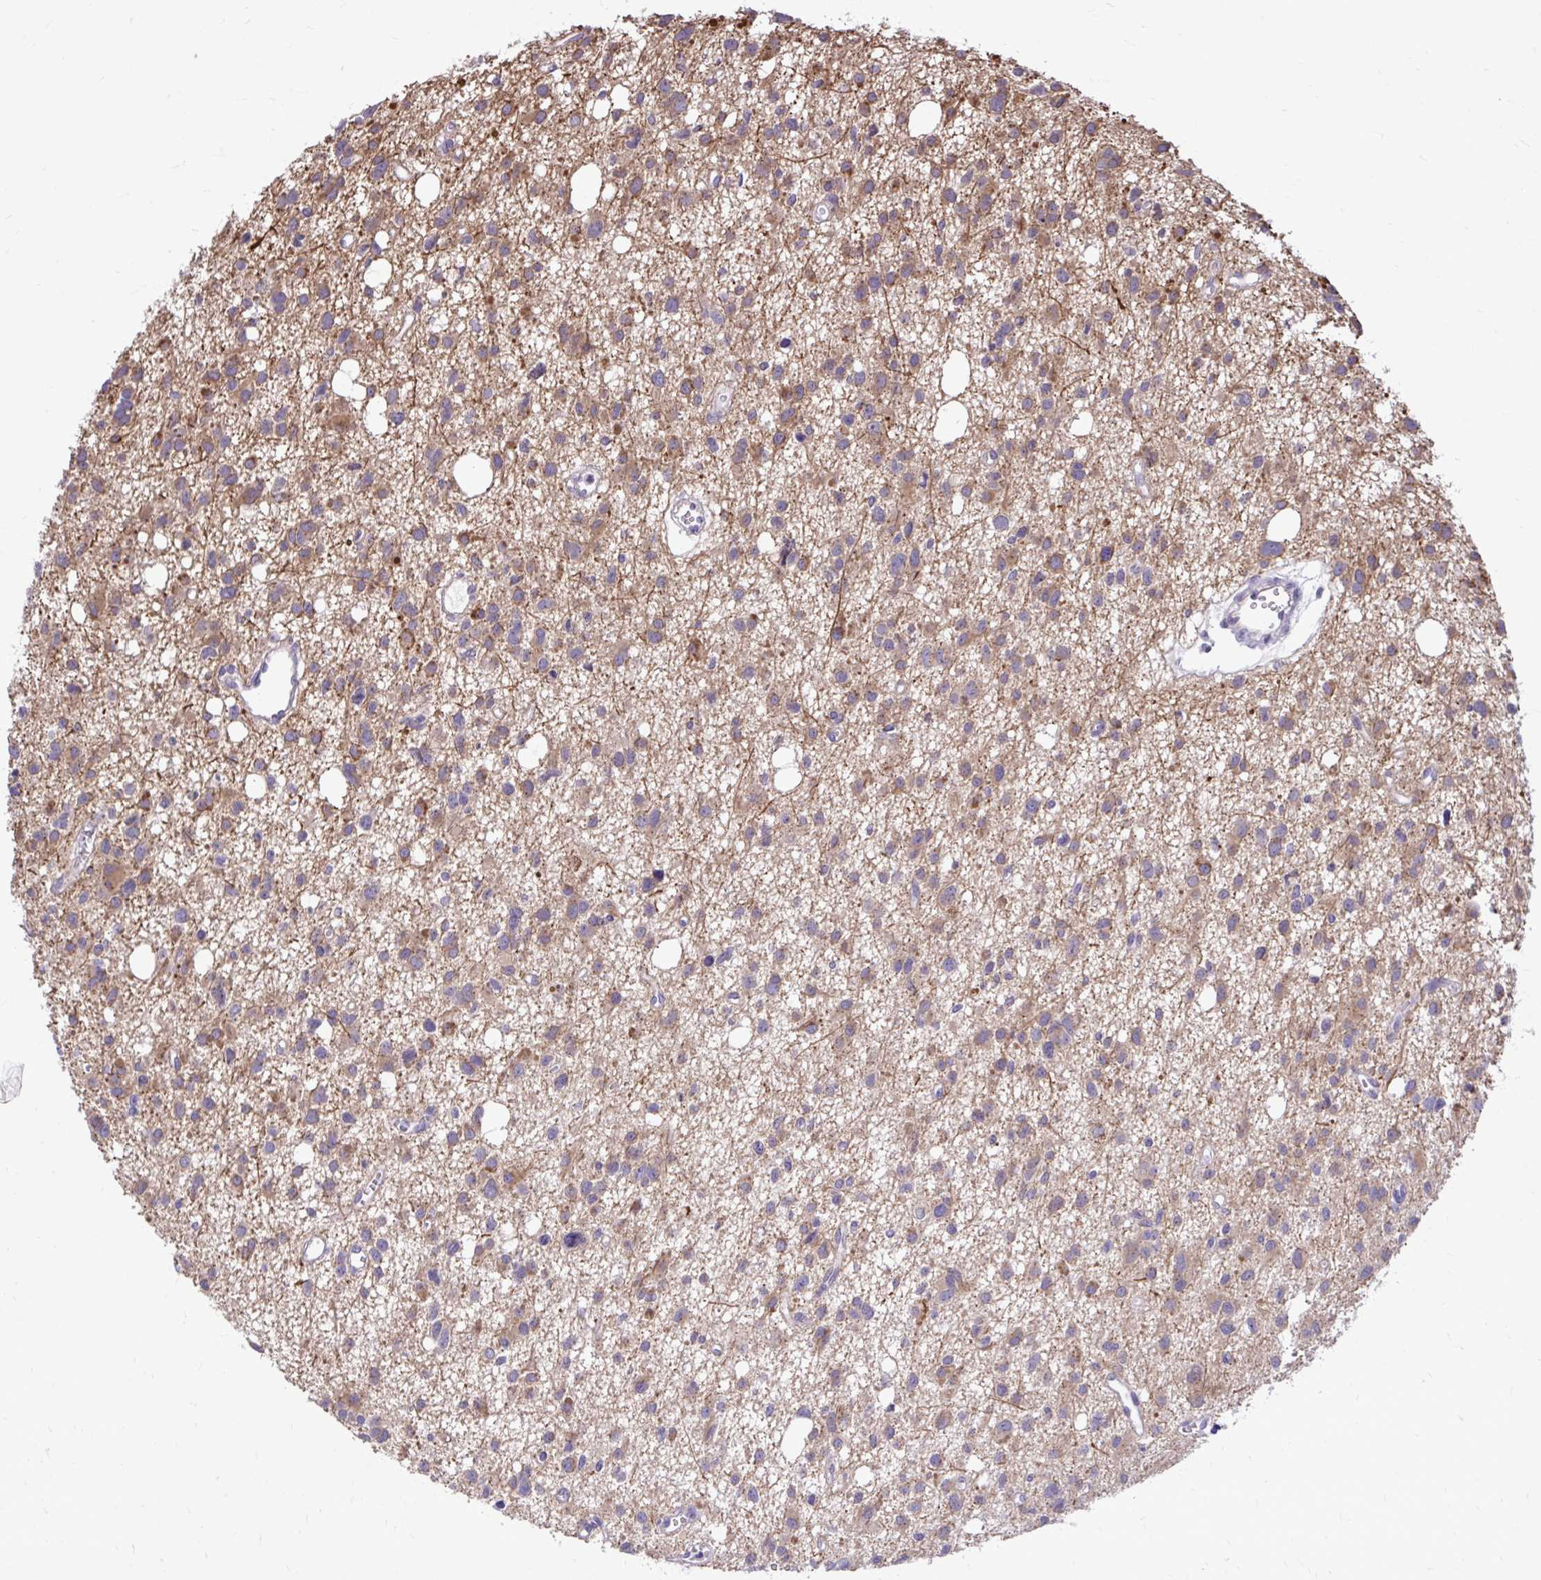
{"staining": {"intensity": "moderate", "quantity": "25%-75%", "location": "cytoplasmic/membranous"}, "tissue": "glioma", "cell_type": "Tumor cells", "image_type": "cancer", "snomed": [{"axis": "morphology", "description": "Glioma, malignant, High grade"}, {"axis": "topography", "description": "Brain"}], "caption": "High-magnification brightfield microscopy of glioma stained with DAB (3,3'-diaminobenzidine) (brown) and counterstained with hematoxylin (blue). tumor cells exhibit moderate cytoplasmic/membranous staining is identified in approximately25%-75% of cells.", "gene": "CEACAM18", "patient": {"sex": "male", "age": 23}}